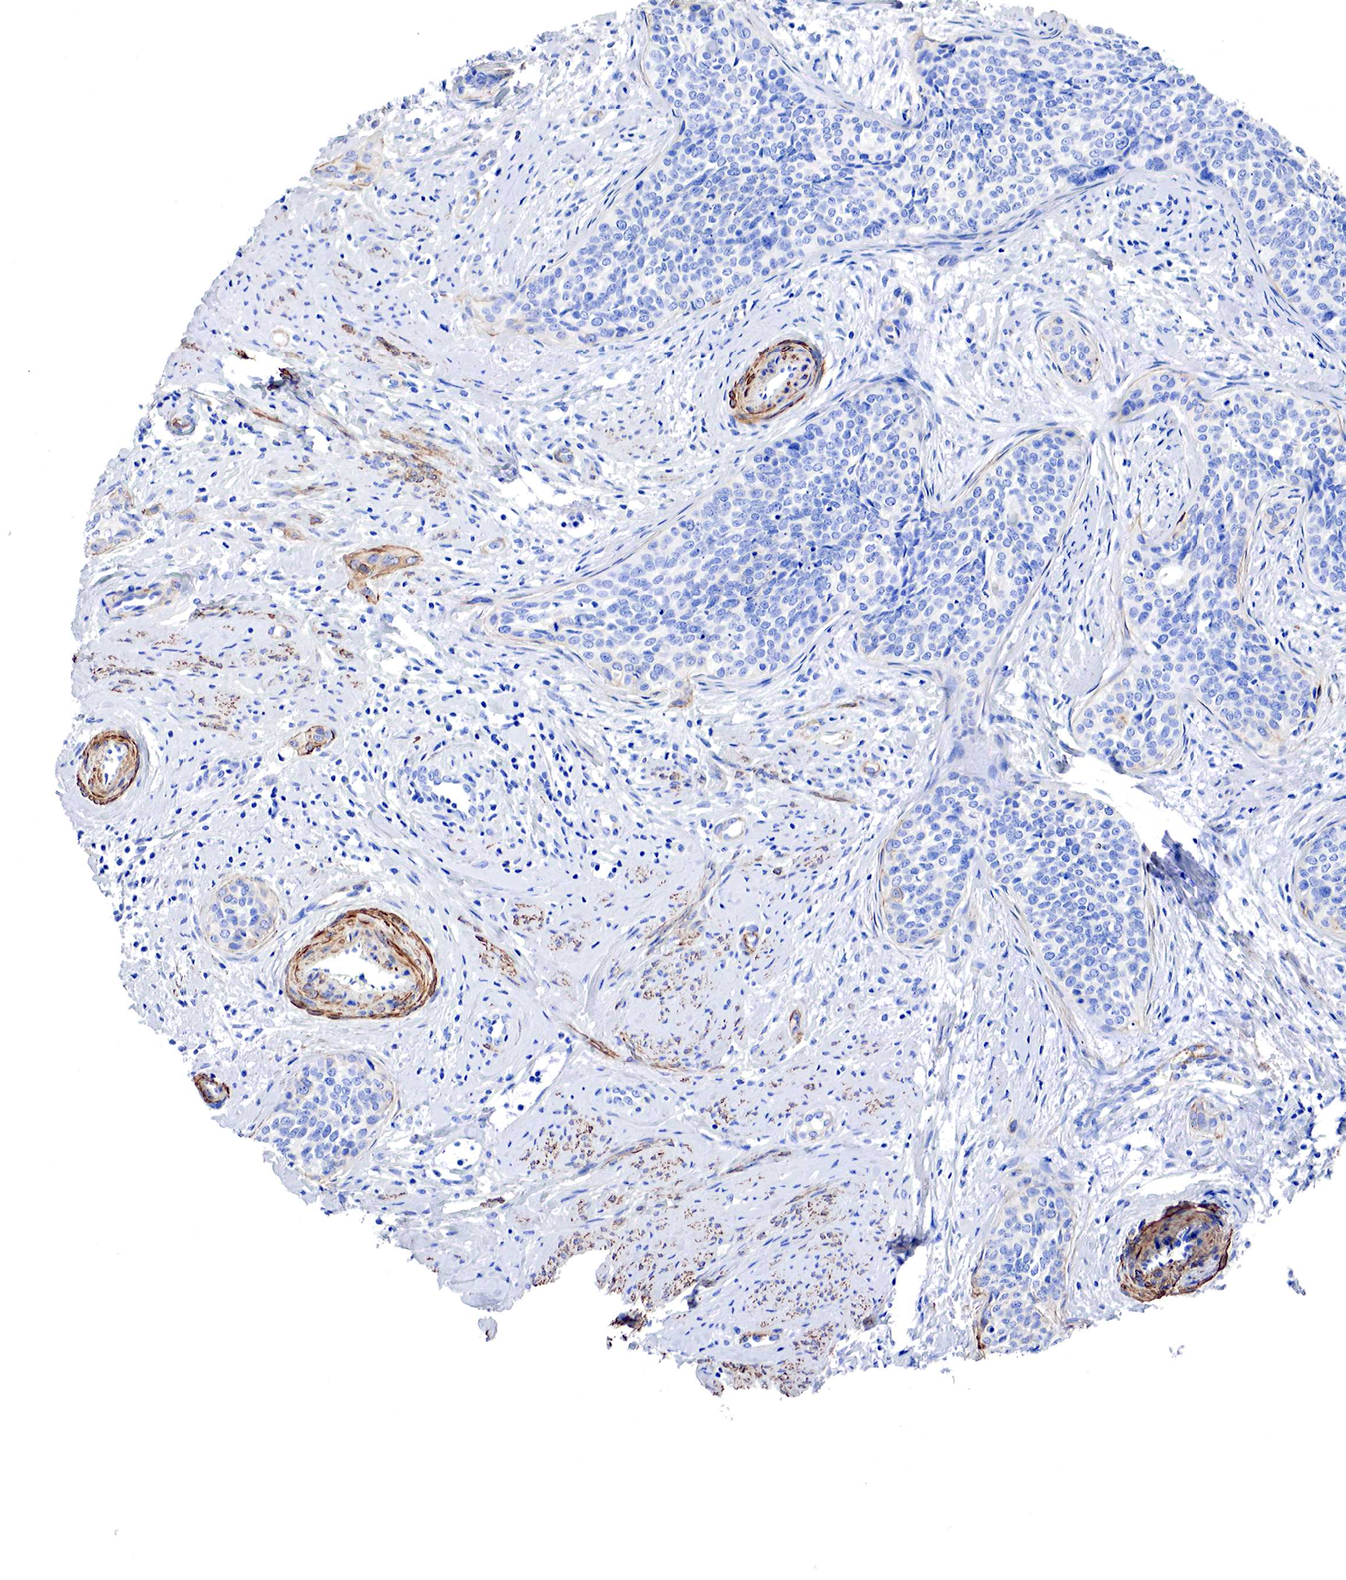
{"staining": {"intensity": "negative", "quantity": "none", "location": "none"}, "tissue": "cervical cancer", "cell_type": "Tumor cells", "image_type": "cancer", "snomed": [{"axis": "morphology", "description": "Squamous cell carcinoma, NOS"}, {"axis": "topography", "description": "Cervix"}], "caption": "IHC of cervical cancer (squamous cell carcinoma) shows no positivity in tumor cells. Brightfield microscopy of immunohistochemistry (IHC) stained with DAB (brown) and hematoxylin (blue), captured at high magnification.", "gene": "TPM1", "patient": {"sex": "female", "age": 34}}